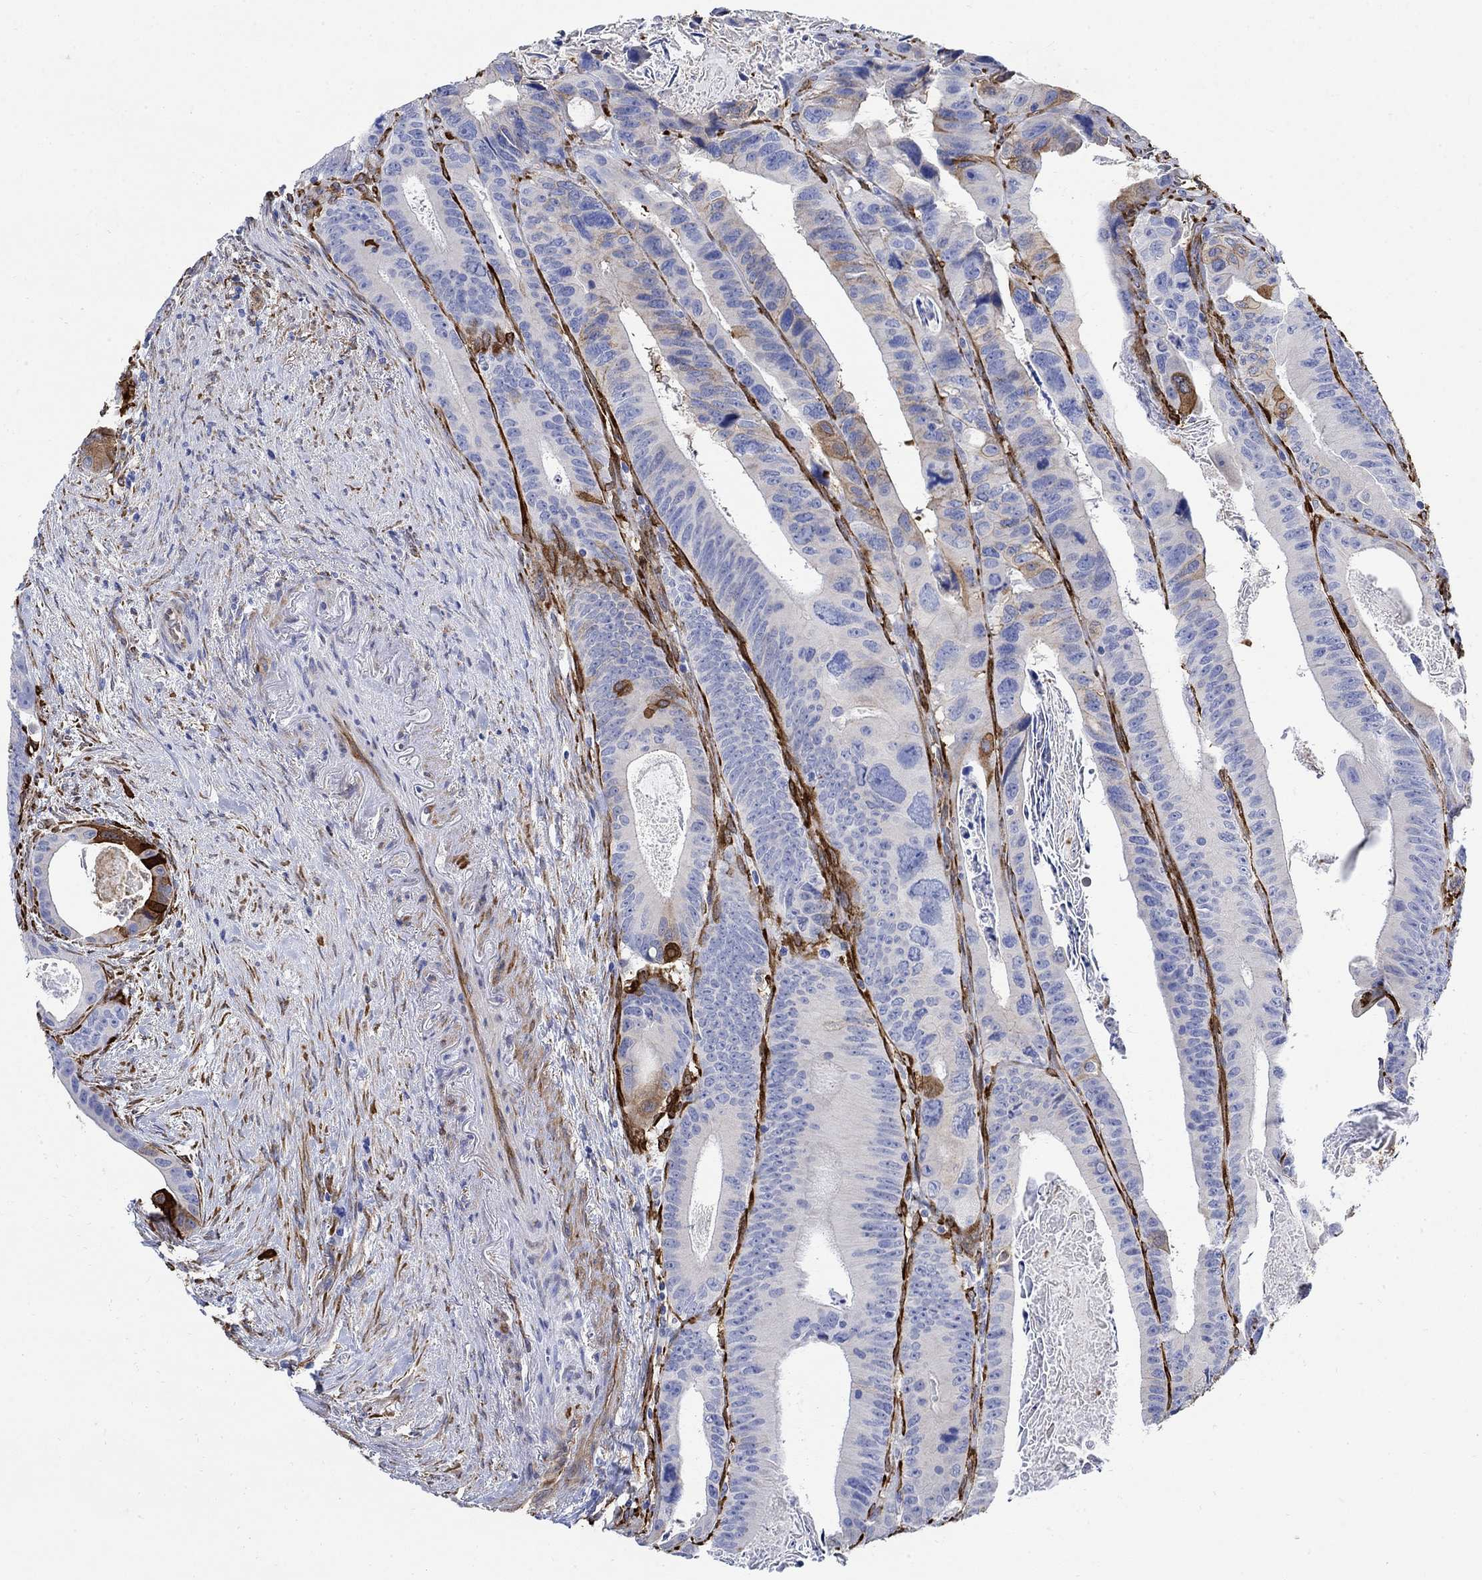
{"staining": {"intensity": "strong", "quantity": "<25%", "location": "cytoplasmic/membranous"}, "tissue": "colorectal cancer", "cell_type": "Tumor cells", "image_type": "cancer", "snomed": [{"axis": "morphology", "description": "Adenocarcinoma, NOS"}, {"axis": "topography", "description": "Rectum"}], "caption": "IHC of colorectal cancer (adenocarcinoma) displays medium levels of strong cytoplasmic/membranous staining in about <25% of tumor cells. The staining is performed using DAB brown chromogen to label protein expression. The nuclei are counter-stained blue using hematoxylin.", "gene": "TGM2", "patient": {"sex": "male", "age": 64}}